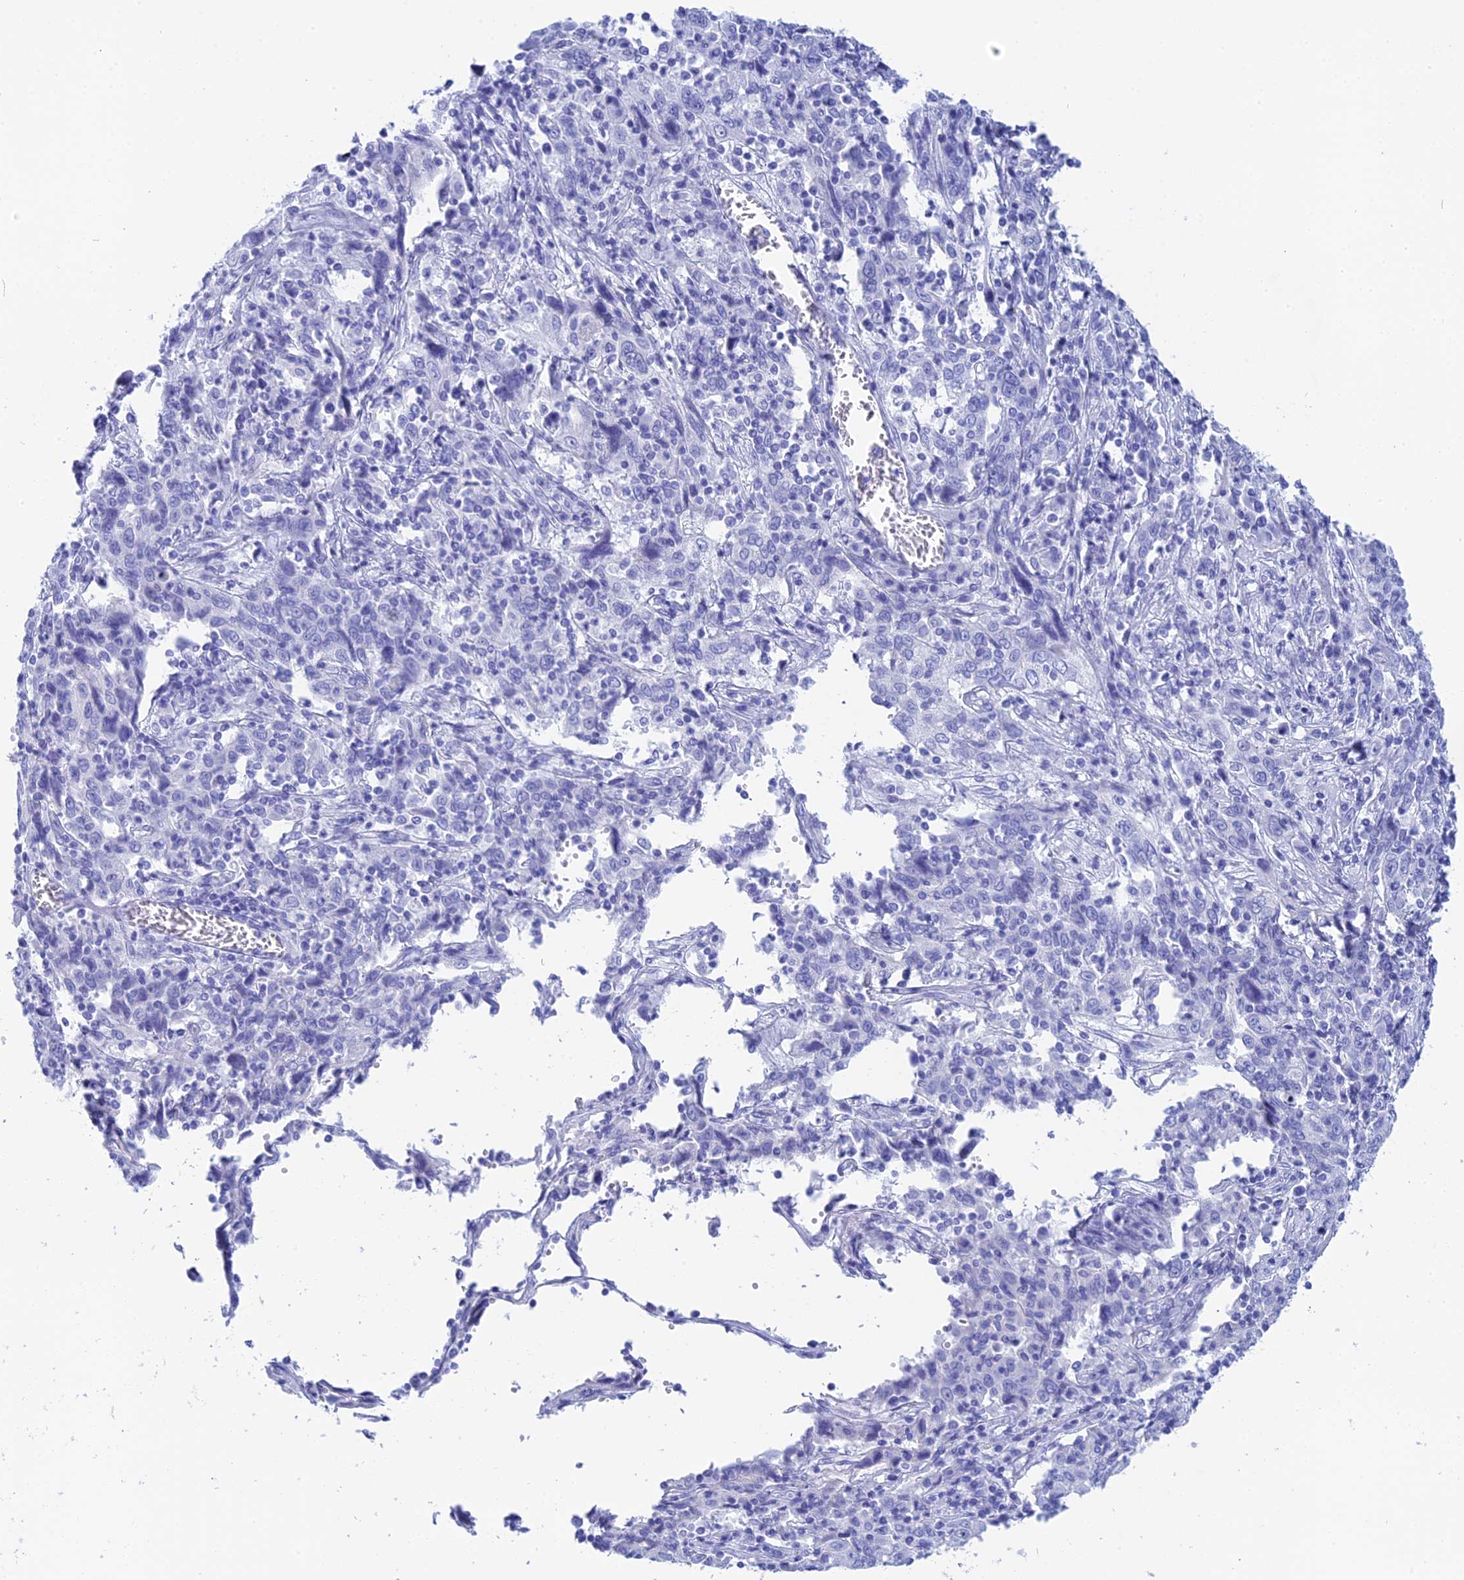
{"staining": {"intensity": "negative", "quantity": "none", "location": "none"}, "tissue": "cervical cancer", "cell_type": "Tumor cells", "image_type": "cancer", "snomed": [{"axis": "morphology", "description": "Squamous cell carcinoma, NOS"}, {"axis": "topography", "description": "Cervix"}], "caption": "An immunohistochemistry (IHC) photomicrograph of cervical cancer is shown. There is no staining in tumor cells of cervical cancer.", "gene": "TEX101", "patient": {"sex": "female", "age": 46}}